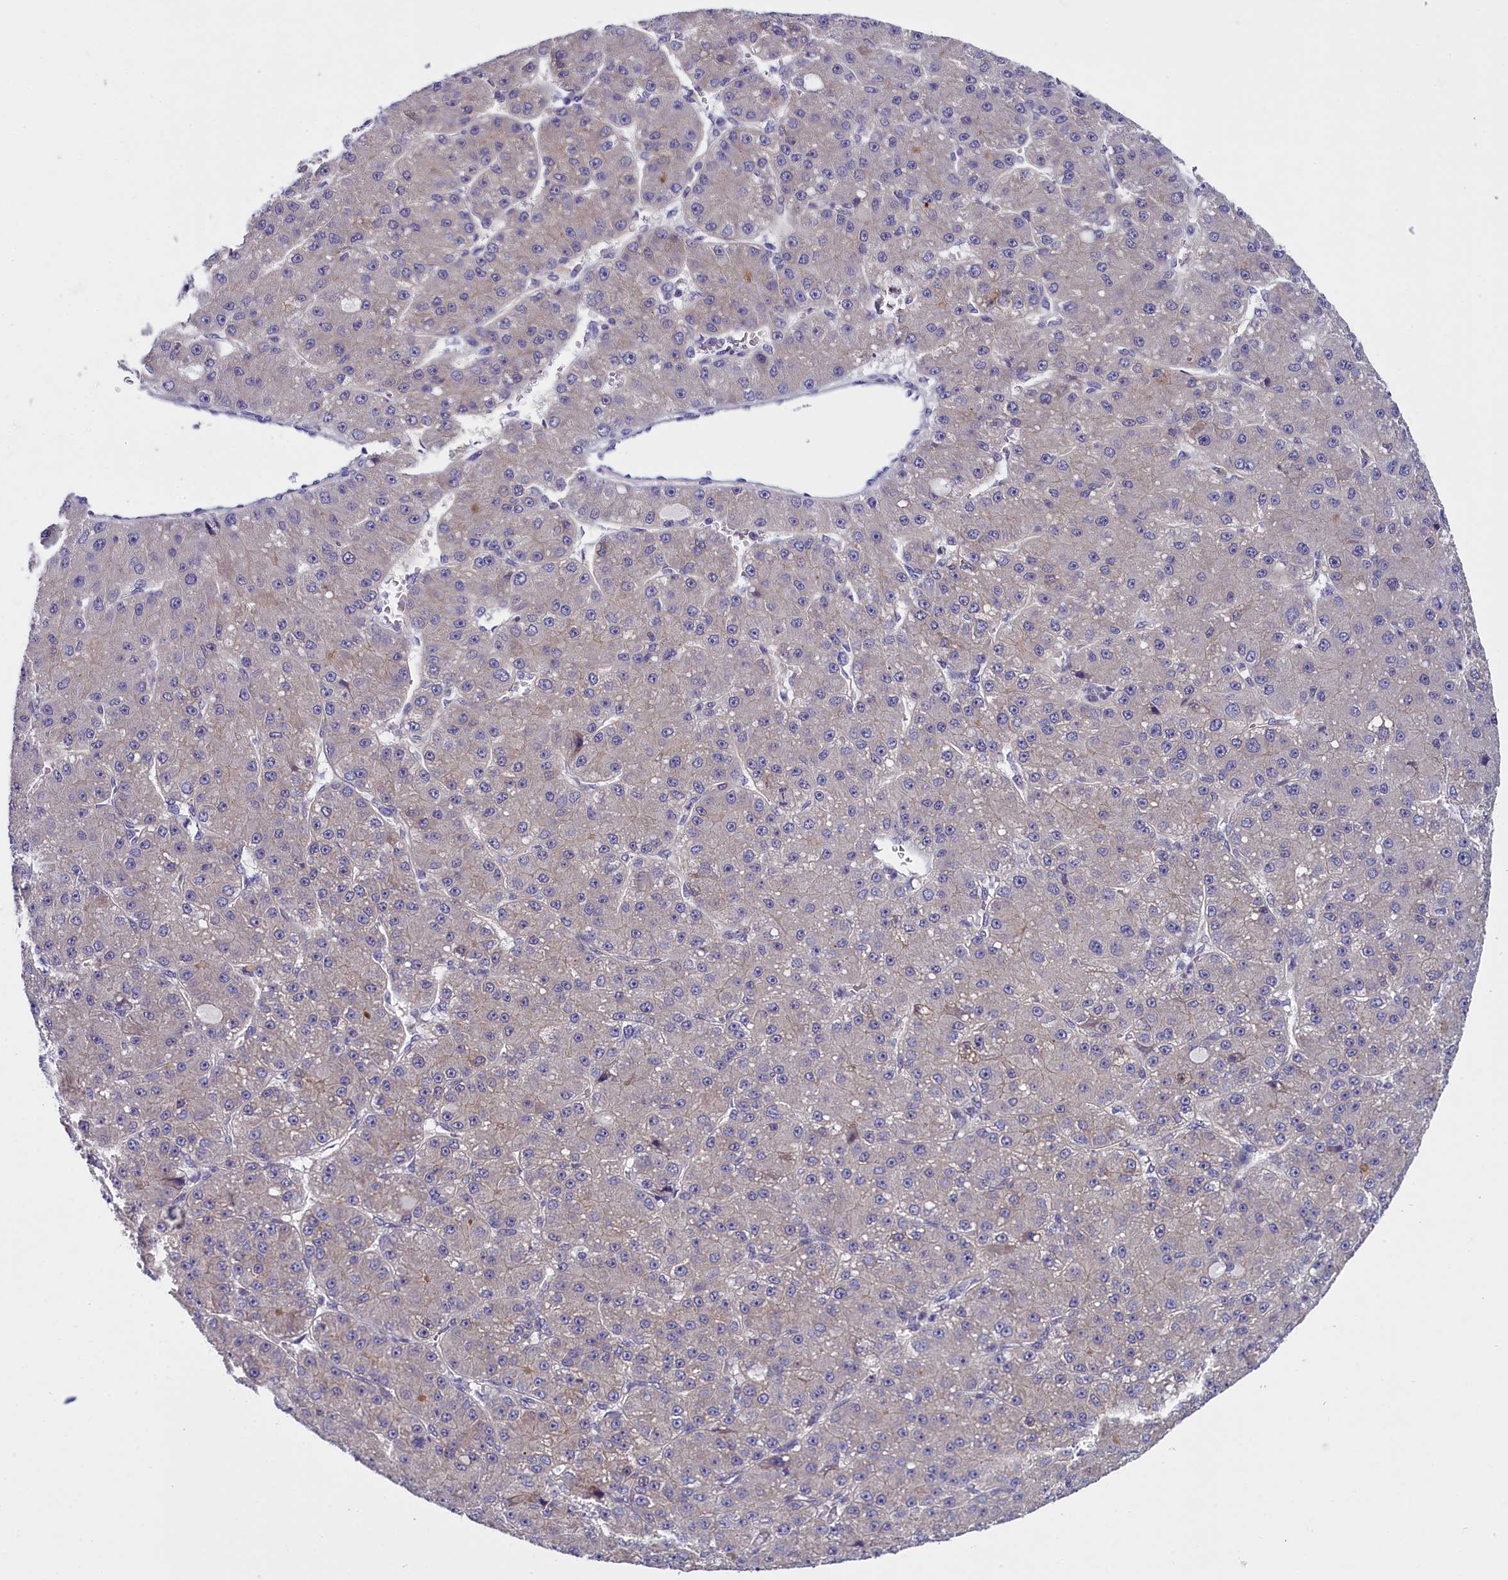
{"staining": {"intensity": "negative", "quantity": "none", "location": "none"}, "tissue": "liver cancer", "cell_type": "Tumor cells", "image_type": "cancer", "snomed": [{"axis": "morphology", "description": "Carcinoma, Hepatocellular, NOS"}, {"axis": "topography", "description": "Liver"}], "caption": "A high-resolution image shows IHC staining of liver hepatocellular carcinoma, which exhibits no significant positivity in tumor cells.", "gene": "ENKD1", "patient": {"sex": "male", "age": 67}}